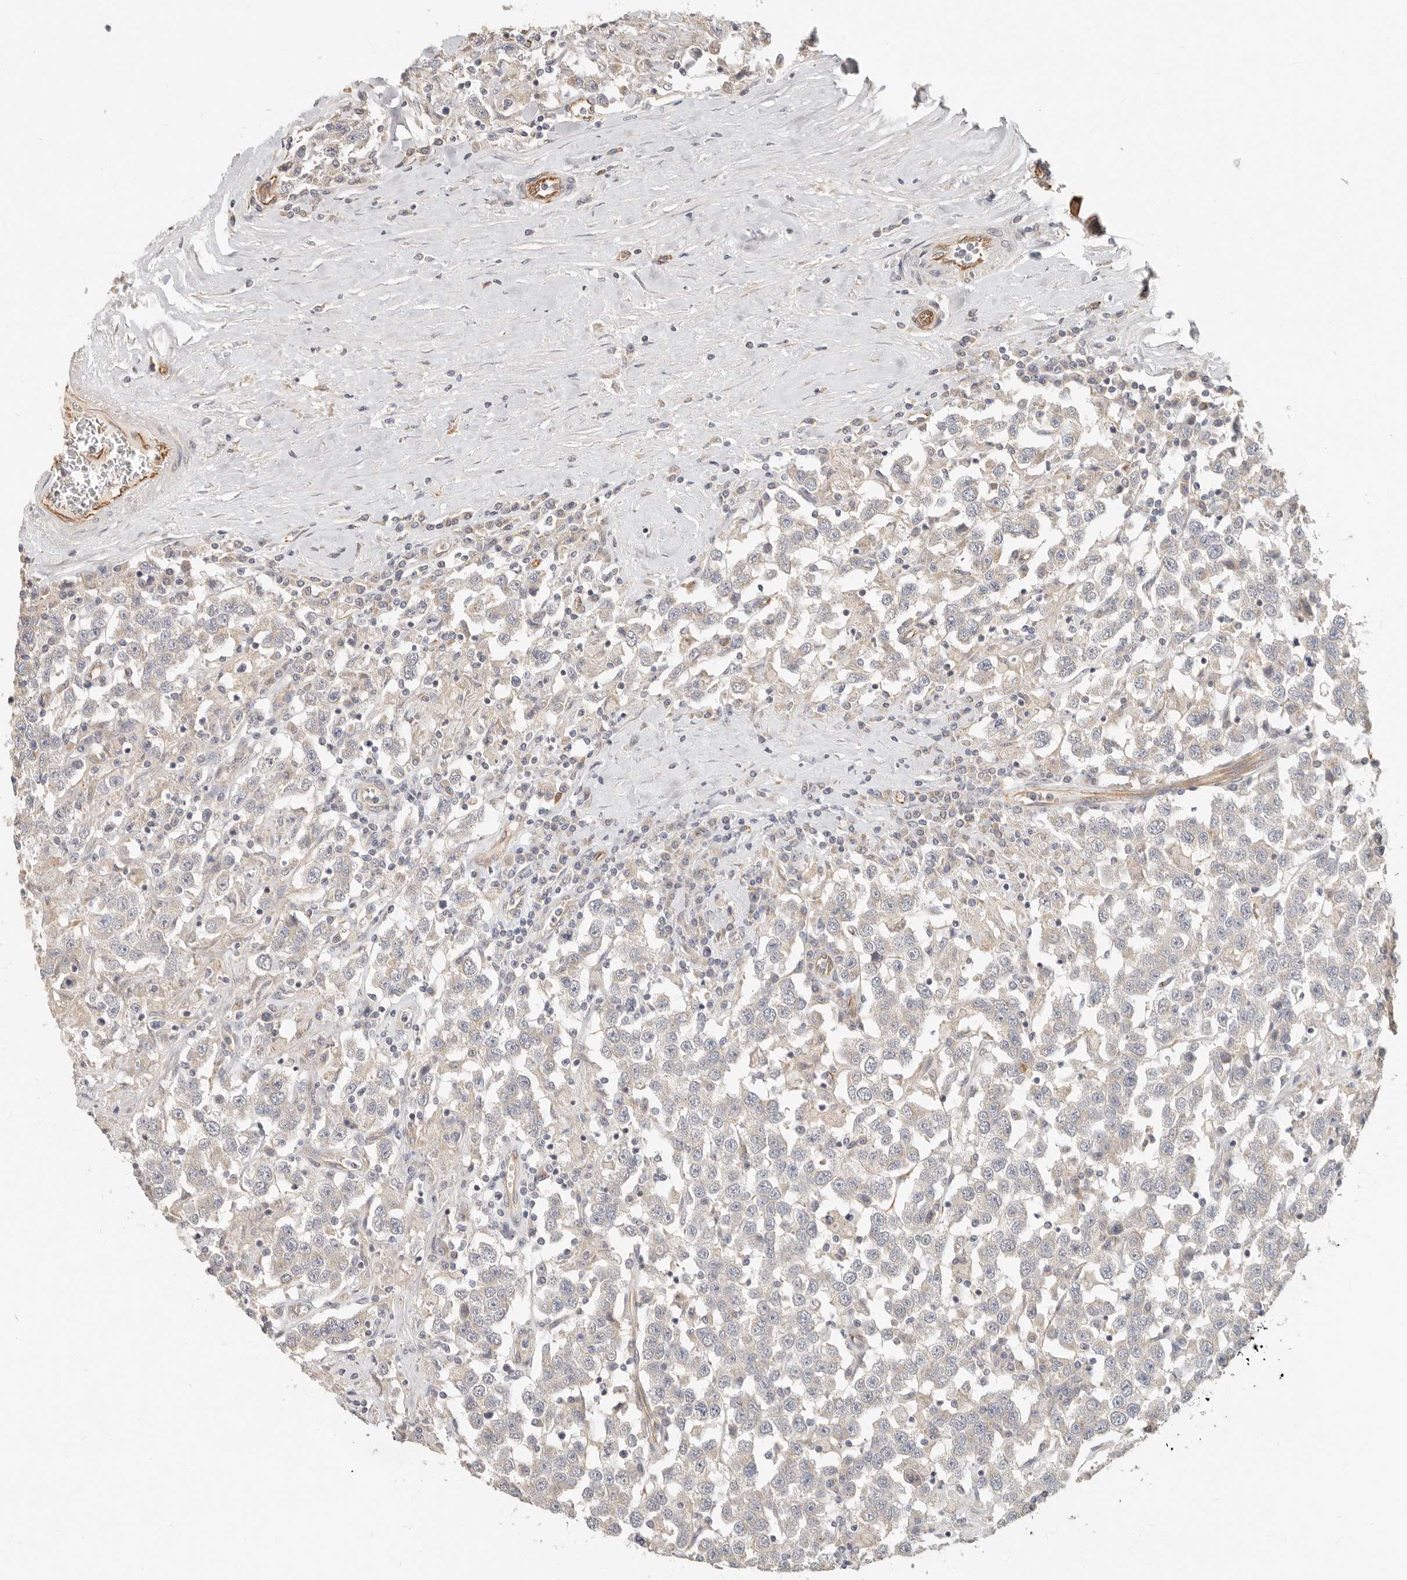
{"staining": {"intensity": "negative", "quantity": "none", "location": "none"}, "tissue": "testis cancer", "cell_type": "Tumor cells", "image_type": "cancer", "snomed": [{"axis": "morphology", "description": "Seminoma, NOS"}, {"axis": "topography", "description": "Testis"}], "caption": "This is a image of immunohistochemistry staining of seminoma (testis), which shows no expression in tumor cells.", "gene": "SPRING1", "patient": {"sex": "male", "age": 41}}